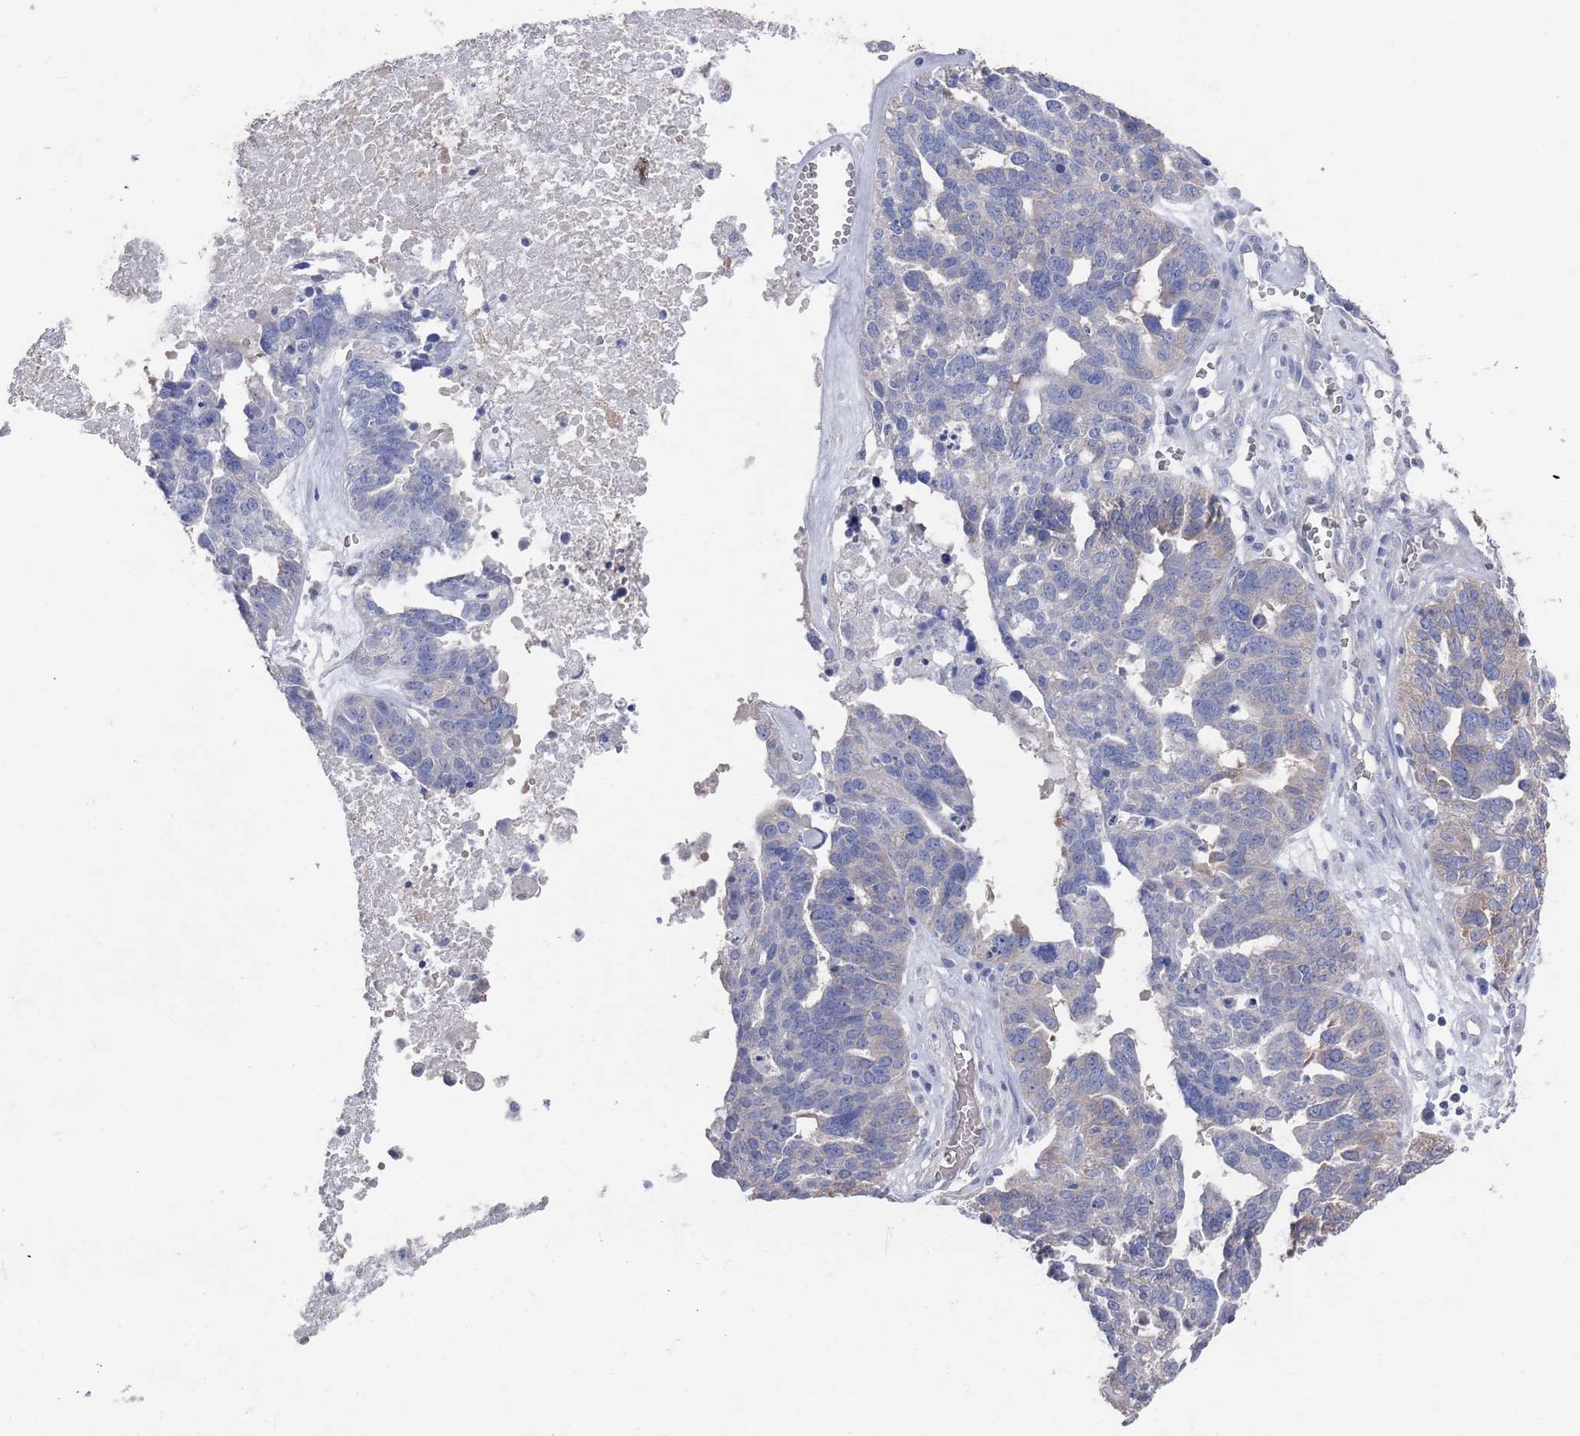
{"staining": {"intensity": "negative", "quantity": "none", "location": "none"}, "tissue": "ovarian cancer", "cell_type": "Tumor cells", "image_type": "cancer", "snomed": [{"axis": "morphology", "description": "Cystadenocarcinoma, serous, NOS"}, {"axis": "topography", "description": "Ovary"}], "caption": "Tumor cells are negative for protein expression in human ovarian serous cystadenocarcinoma. Nuclei are stained in blue.", "gene": "TMCO3", "patient": {"sex": "female", "age": 59}}